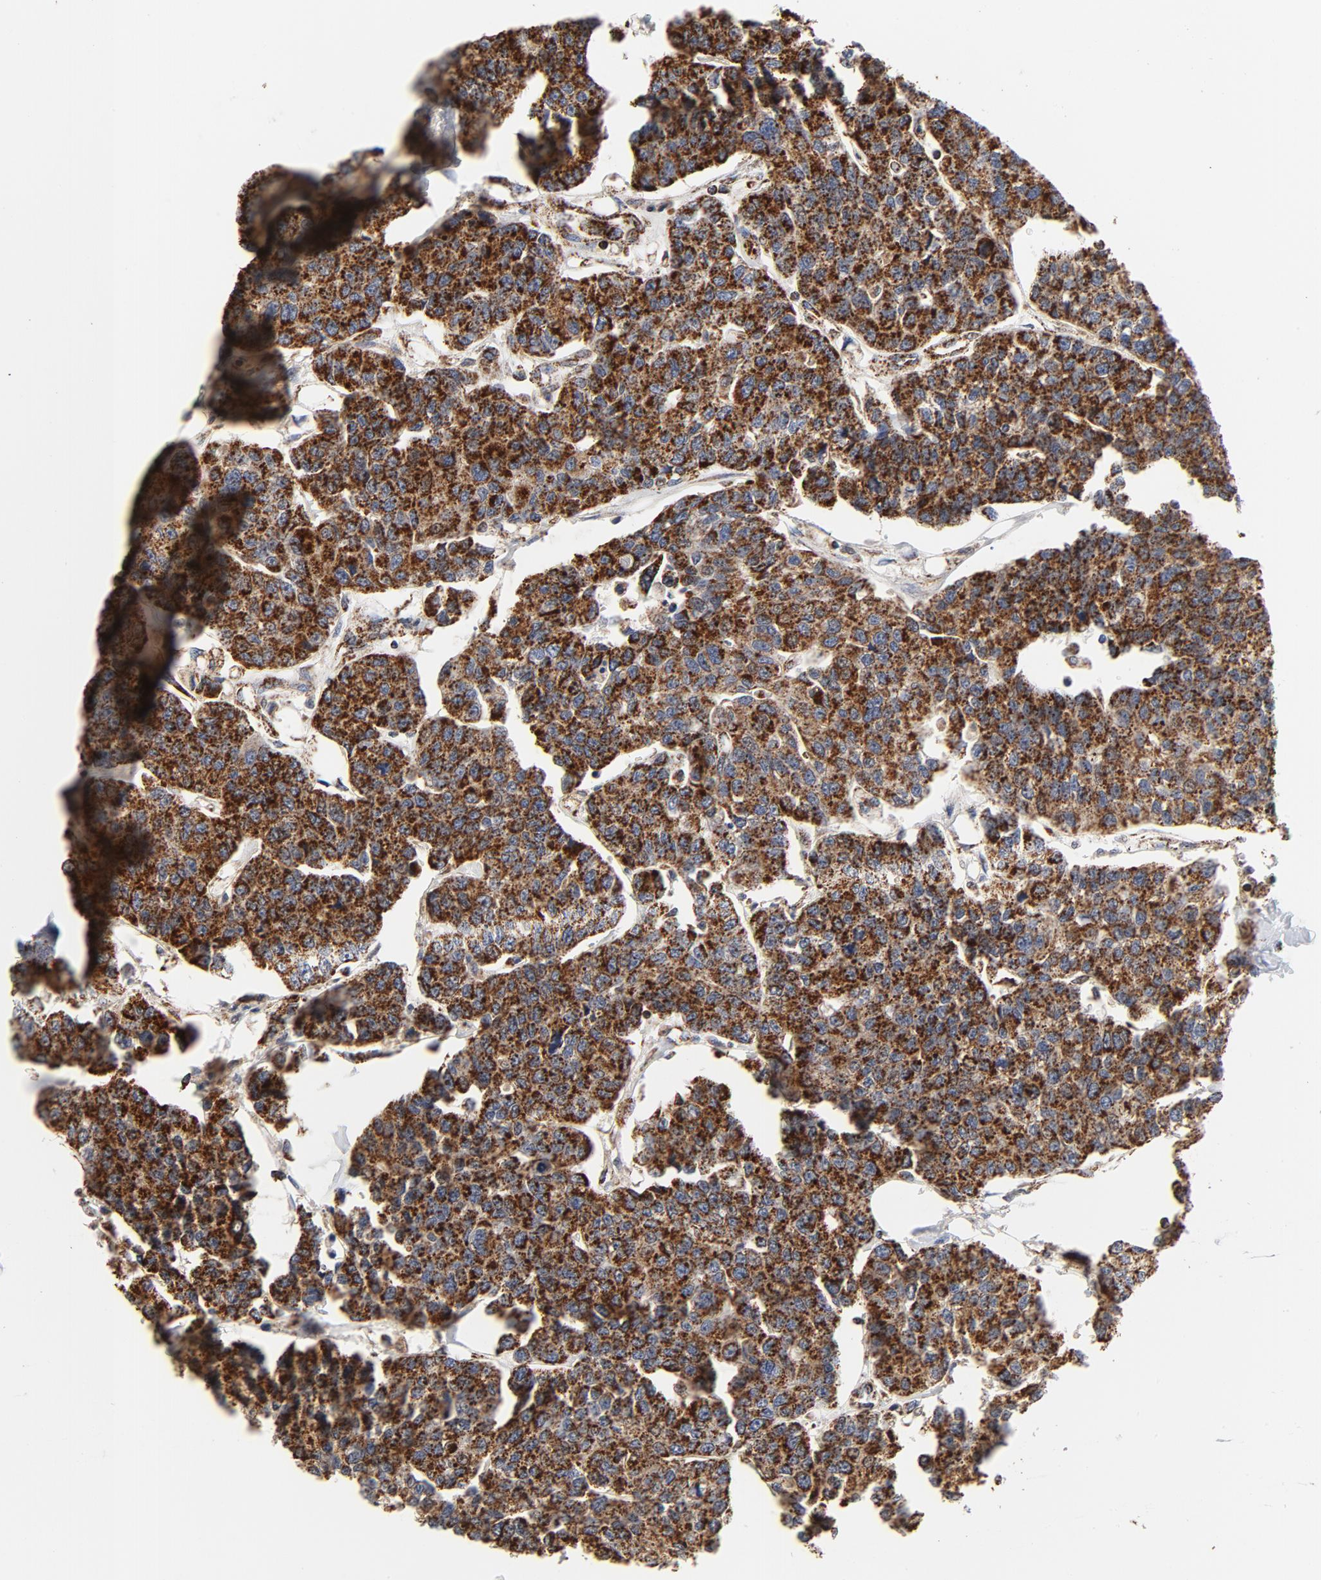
{"staining": {"intensity": "strong", "quantity": ">75%", "location": "cytoplasmic/membranous"}, "tissue": "breast cancer", "cell_type": "Tumor cells", "image_type": "cancer", "snomed": [{"axis": "morphology", "description": "Duct carcinoma"}, {"axis": "topography", "description": "Breast"}], "caption": "The histopathology image shows a brown stain indicating the presence of a protein in the cytoplasmic/membranous of tumor cells in breast cancer.", "gene": "NDUFV2", "patient": {"sex": "female", "age": 51}}